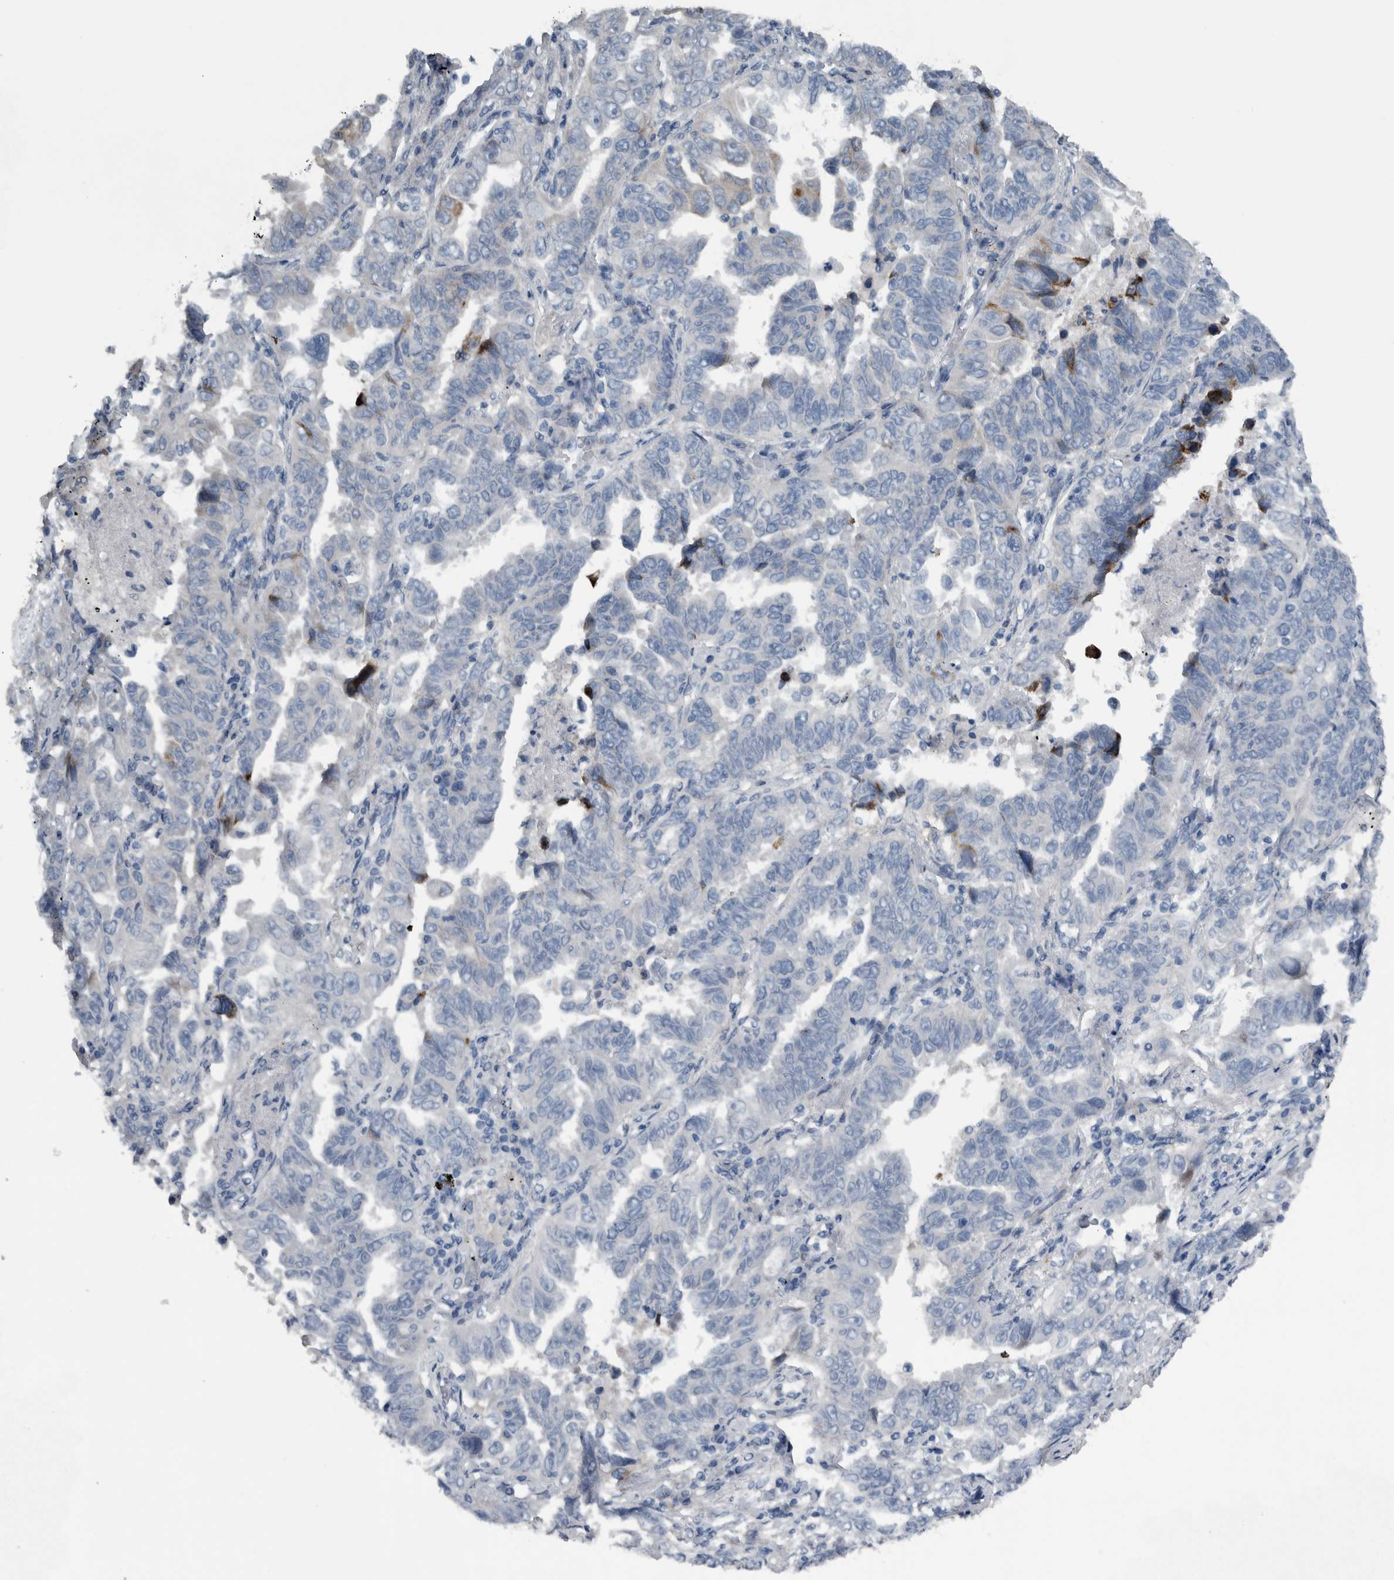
{"staining": {"intensity": "negative", "quantity": "none", "location": "none"}, "tissue": "lung cancer", "cell_type": "Tumor cells", "image_type": "cancer", "snomed": [{"axis": "morphology", "description": "Adenocarcinoma, NOS"}, {"axis": "topography", "description": "Lung"}], "caption": "High power microscopy image of an IHC image of lung adenocarcinoma, revealing no significant expression in tumor cells.", "gene": "NT5C2", "patient": {"sex": "female", "age": 51}}